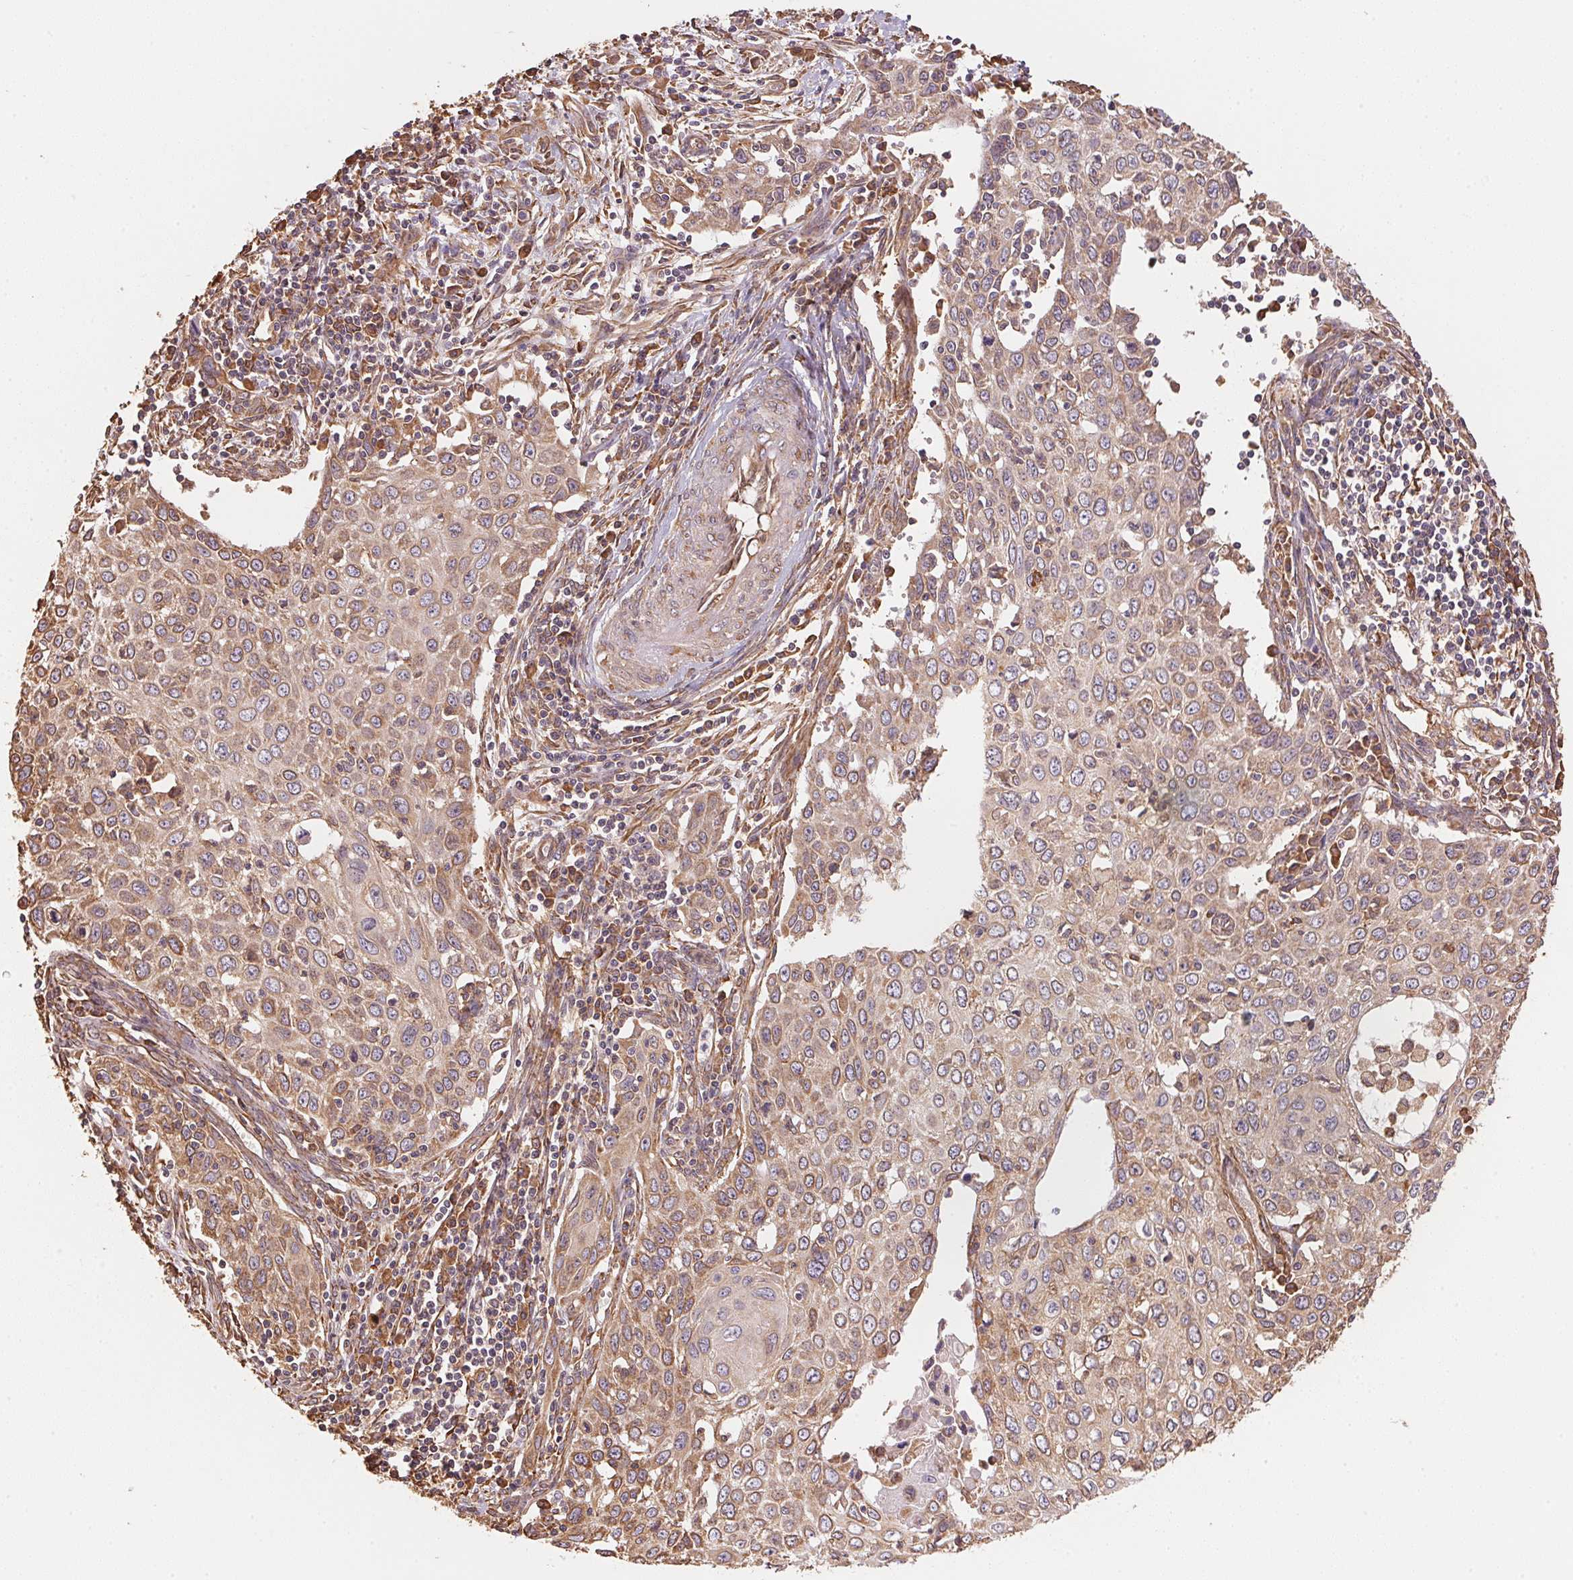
{"staining": {"intensity": "weak", "quantity": "25%-75%", "location": "cytoplasmic/membranous"}, "tissue": "cervical cancer", "cell_type": "Tumor cells", "image_type": "cancer", "snomed": [{"axis": "morphology", "description": "Squamous cell carcinoma, NOS"}, {"axis": "topography", "description": "Cervix"}], "caption": "Immunohistochemical staining of human cervical cancer (squamous cell carcinoma) exhibits weak cytoplasmic/membranous protein staining in about 25%-75% of tumor cells. Nuclei are stained in blue.", "gene": "C6orf163", "patient": {"sex": "female", "age": 38}}